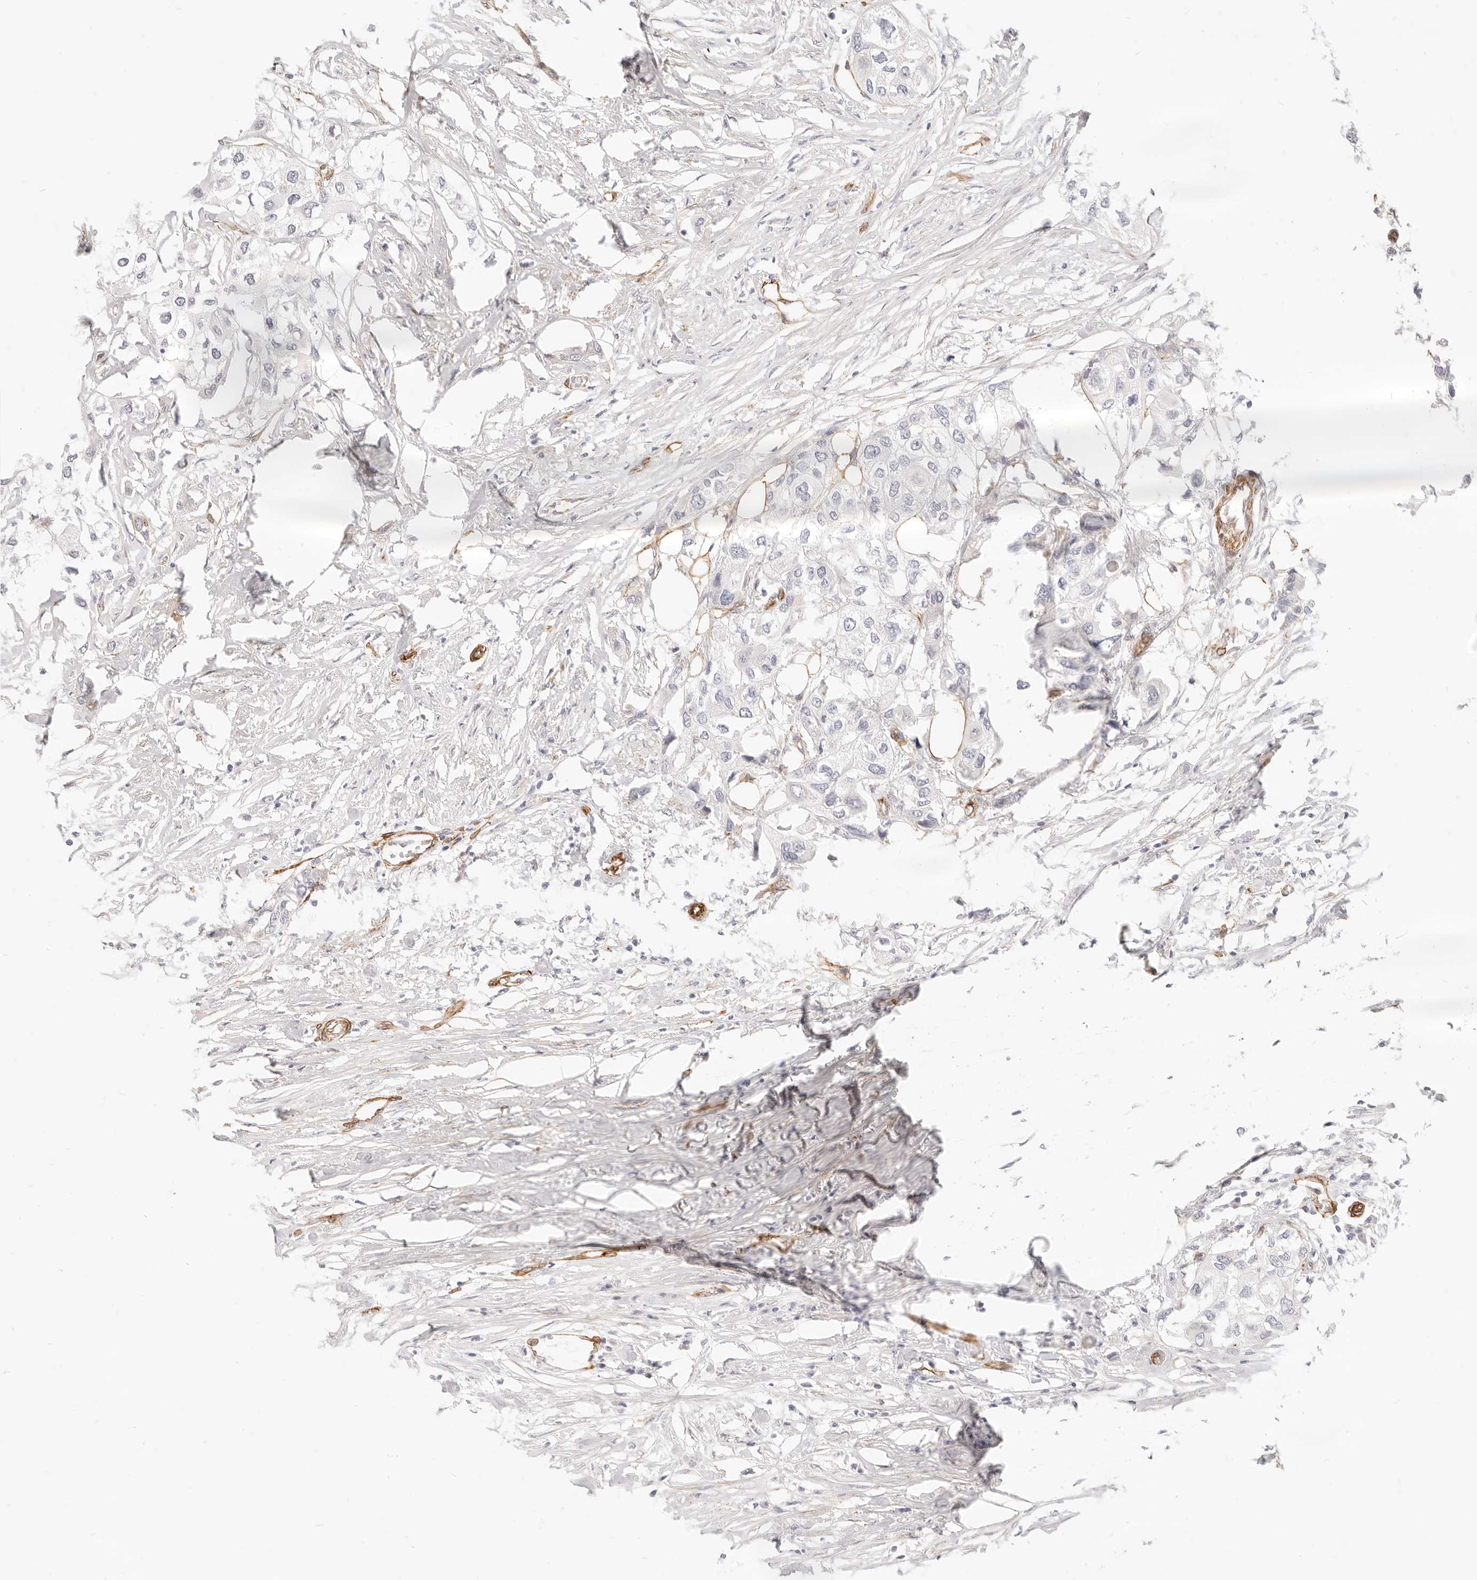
{"staining": {"intensity": "negative", "quantity": "none", "location": "none"}, "tissue": "urothelial cancer", "cell_type": "Tumor cells", "image_type": "cancer", "snomed": [{"axis": "morphology", "description": "Urothelial carcinoma, High grade"}, {"axis": "topography", "description": "Urinary bladder"}], "caption": "High power microscopy photomicrograph of an immunohistochemistry (IHC) image of urothelial carcinoma (high-grade), revealing no significant staining in tumor cells. Nuclei are stained in blue.", "gene": "NUS1", "patient": {"sex": "male", "age": 64}}